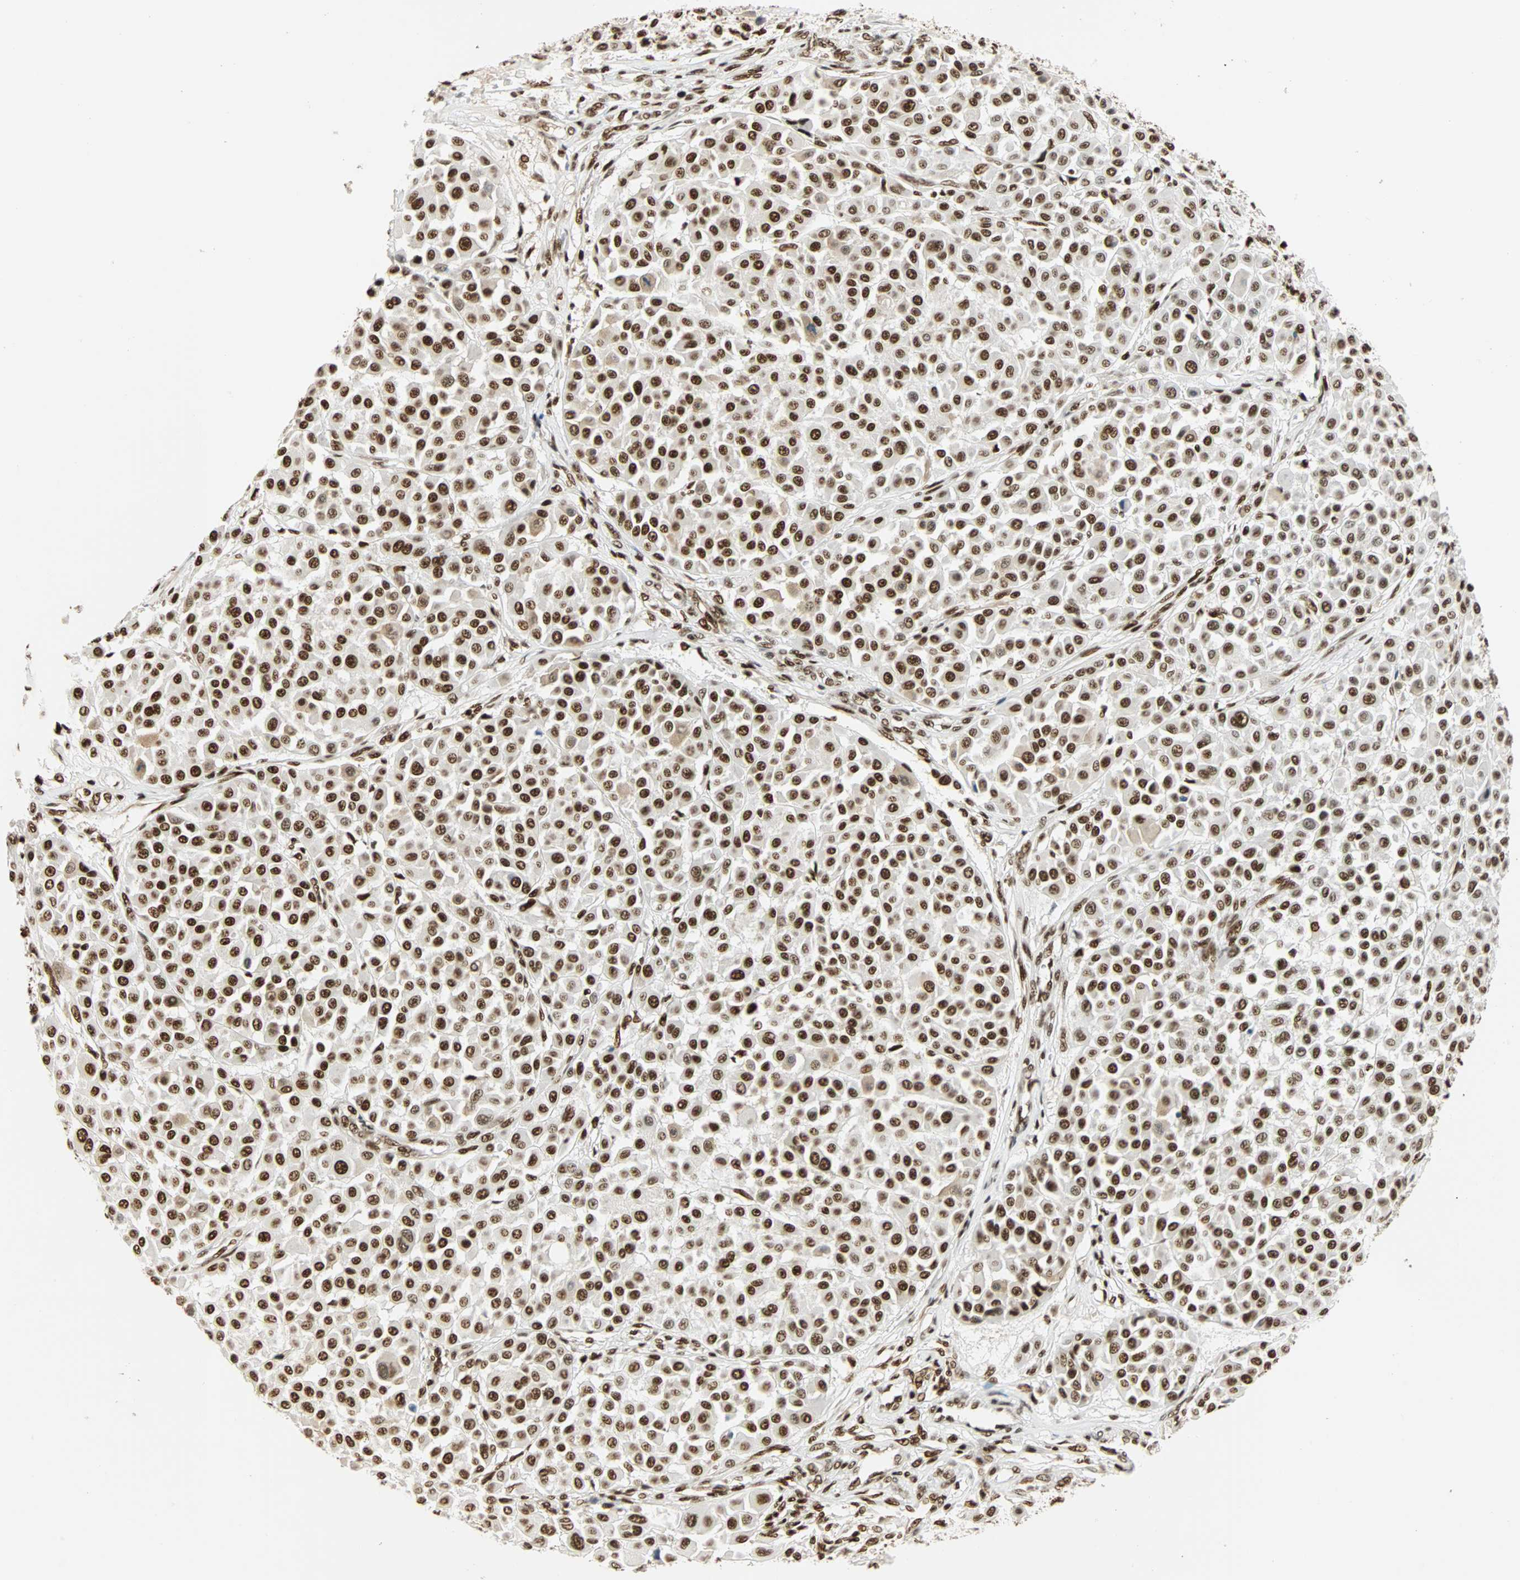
{"staining": {"intensity": "strong", "quantity": ">75%", "location": "nuclear"}, "tissue": "melanoma", "cell_type": "Tumor cells", "image_type": "cancer", "snomed": [{"axis": "morphology", "description": "Malignant melanoma, Metastatic site"}, {"axis": "topography", "description": "Soft tissue"}], "caption": "Malignant melanoma (metastatic site) stained with a protein marker displays strong staining in tumor cells.", "gene": "CDK12", "patient": {"sex": "male", "age": 41}}